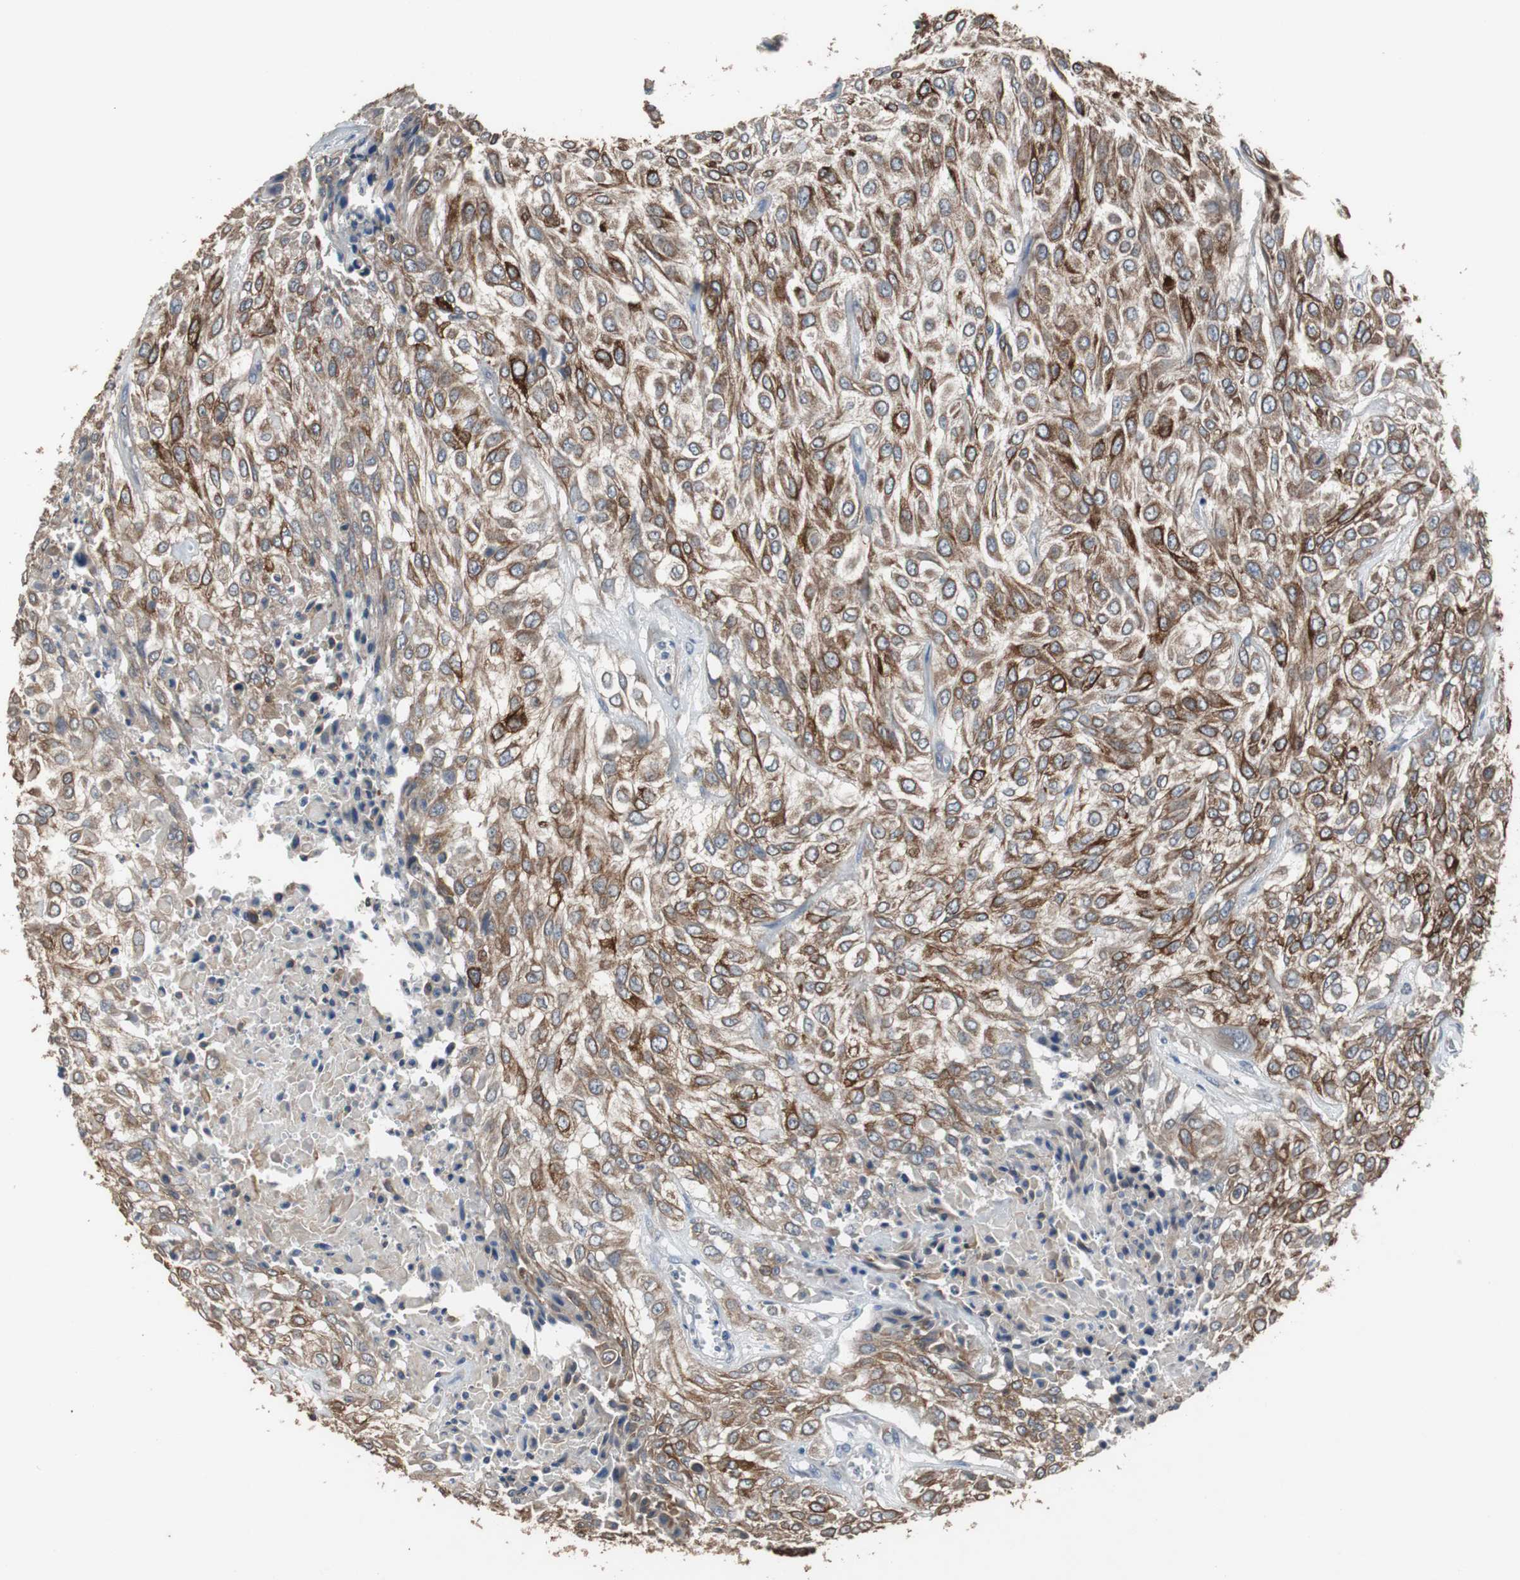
{"staining": {"intensity": "strong", "quantity": ">75%", "location": "cytoplasmic/membranous"}, "tissue": "urothelial cancer", "cell_type": "Tumor cells", "image_type": "cancer", "snomed": [{"axis": "morphology", "description": "Urothelial carcinoma, High grade"}, {"axis": "topography", "description": "Urinary bladder"}], "caption": "Strong cytoplasmic/membranous staining for a protein is appreciated in approximately >75% of tumor cells of urothelial cancer using immunohistochemistry.", "gene": "USP10", "patient": {"sex": "male", "age": 57}}